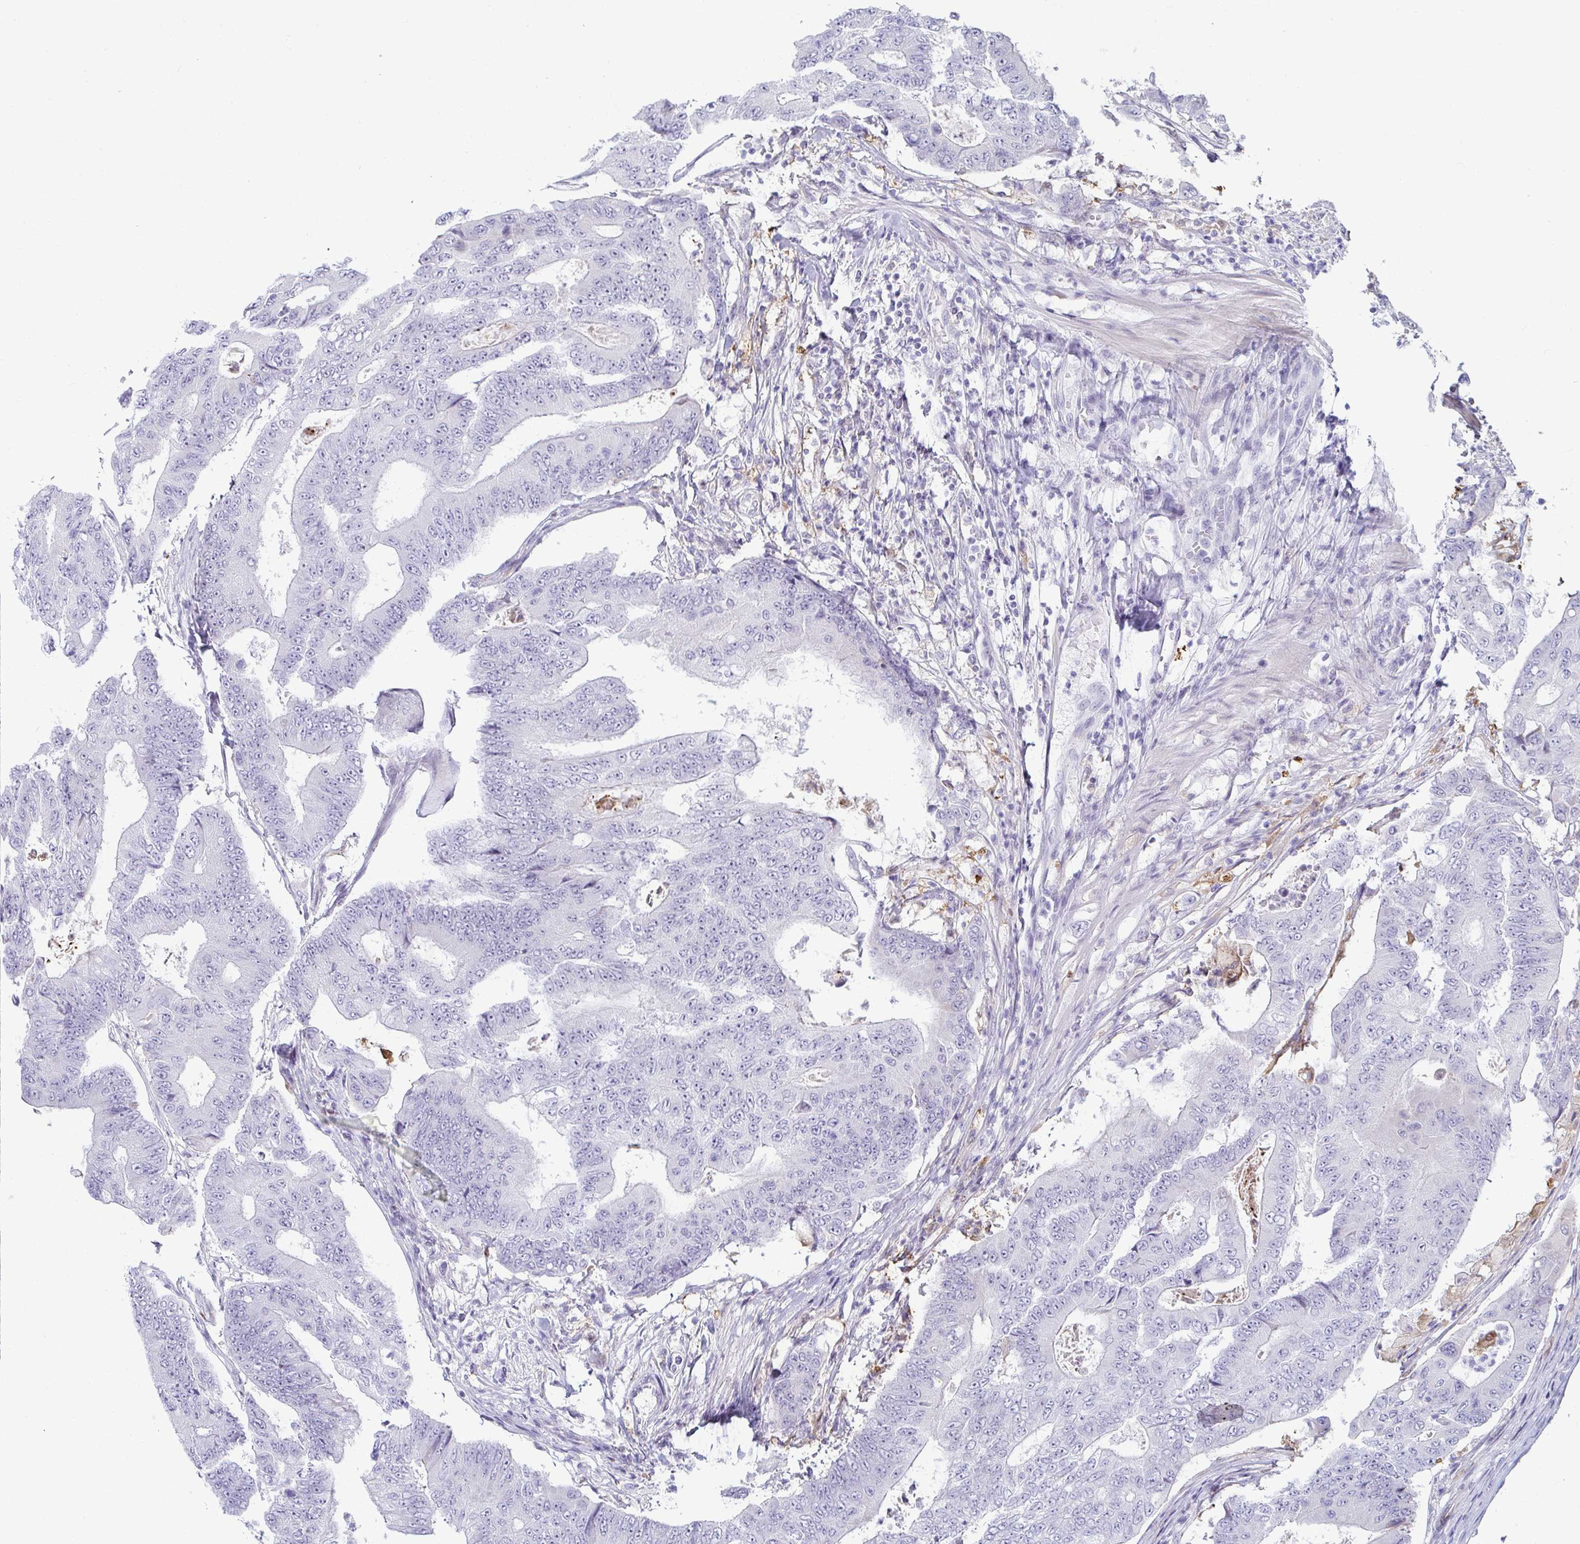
{"staining": {"intensity": "negative", "quantity": "none", "location": "none"}, "tissue": "colorectal cancer", "cell_type": "Tumor cells", "image_type": "cancer", "snomed": [{"axis": "morphology", "description": "Adenocarcinoma, NOS"}, {"axis": "topography", "description": "Colon"}], "caption": "The photomicrograph displays no staining of tumor cells in colorectal cancer (adenocarcinoma).", "gene": "GSTM1", "patient": {"sex": "female", "age": 48}}